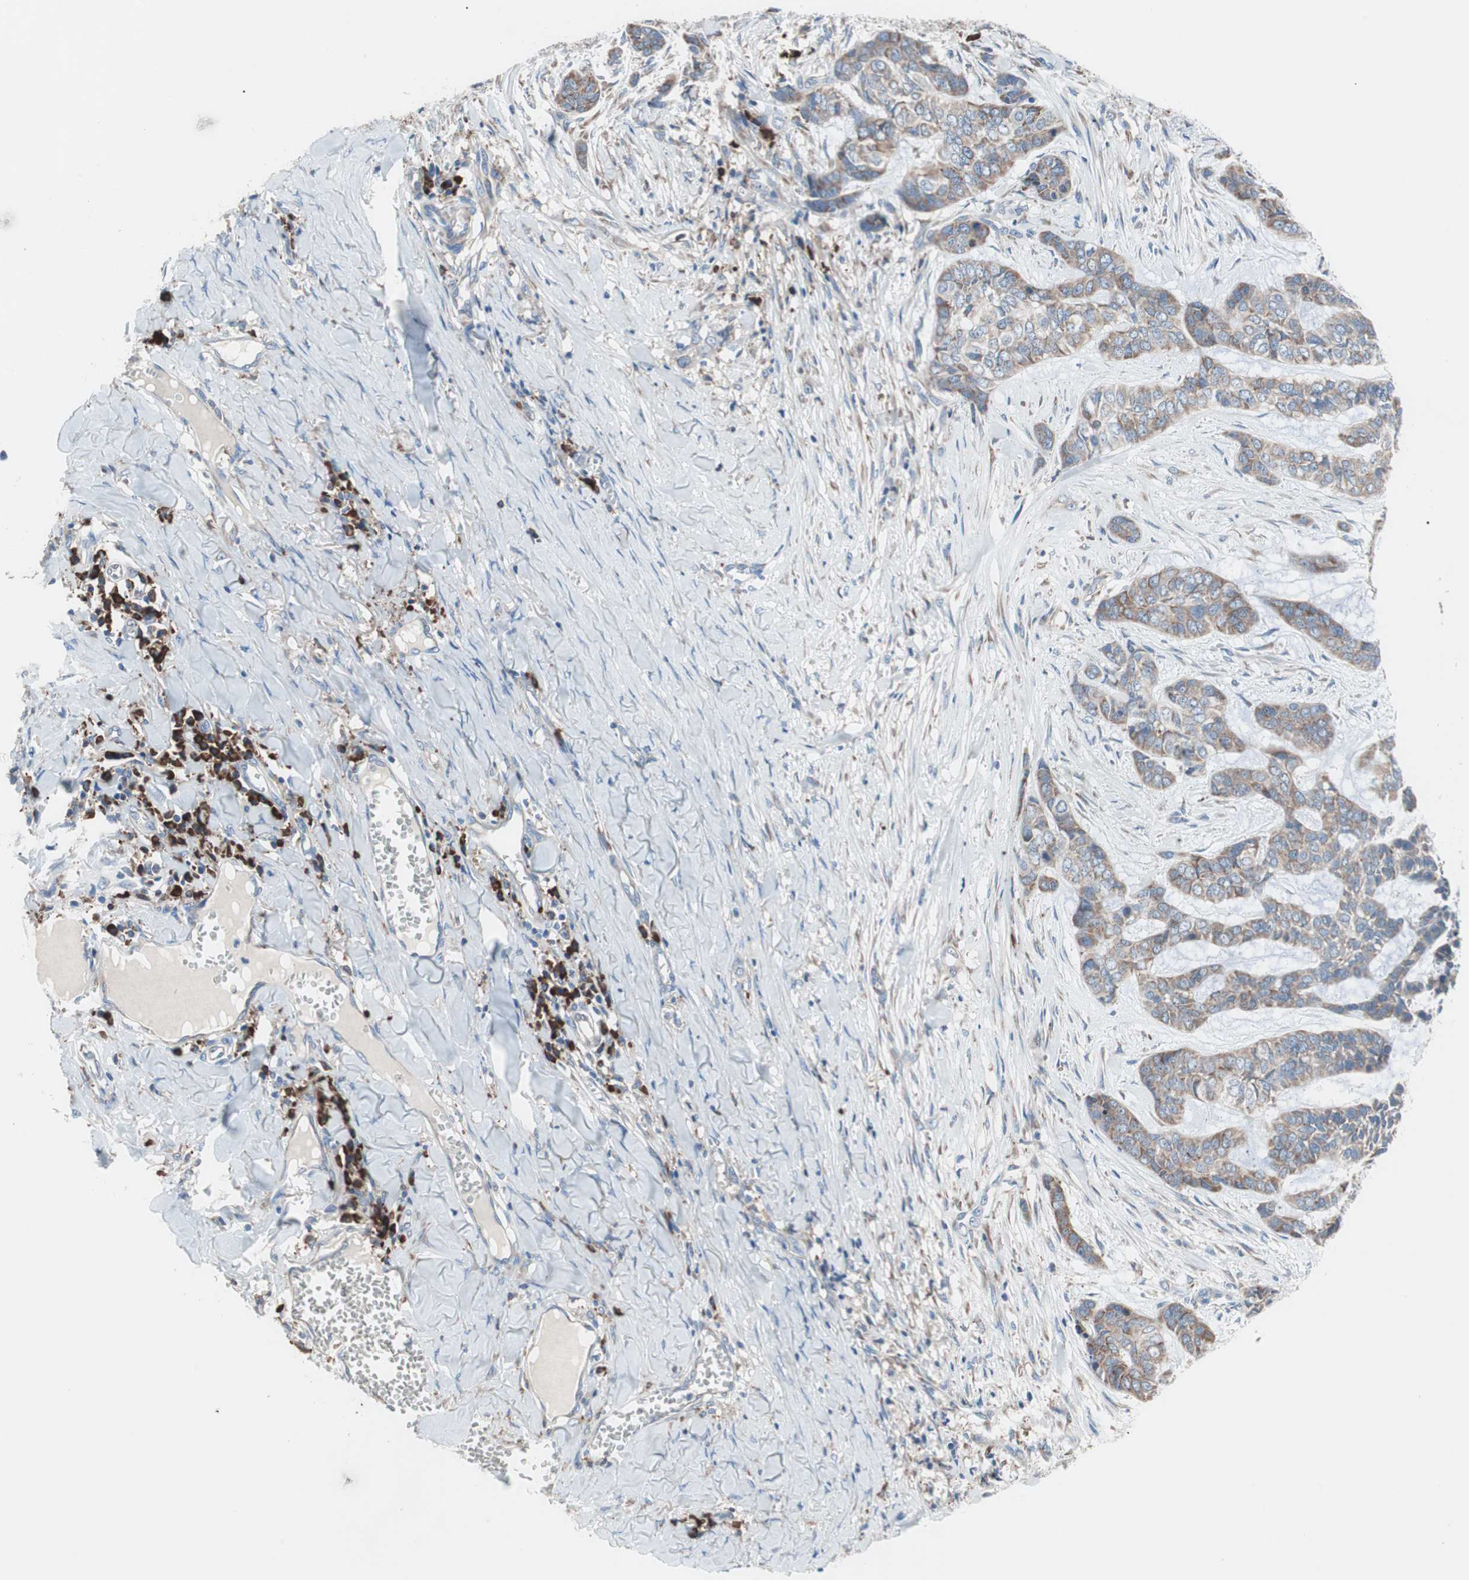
{"staining": {"intensity": "weak", "quantity": "25%-75%", "location": "cytoplasmic/membranous"}, "tissue": "skin cancer", "cell_type": "Tumor cells", "image_type": "cancer", "snomed": [{"axis": "morphology", "description": "Basal cell carcinoma"}, {"axis": "topography", "description": "Skin"}], "caption": "DAB (3,3'-diaminobenzidine) immunohistochemical staining of basal cell carcinoma (skin) displays weak cytoplasmic/membranous protein expression in about 25%-75% of tumor cells.", "gene": "SLC27A4", "patient": {"sex": "female", "age": 64}}